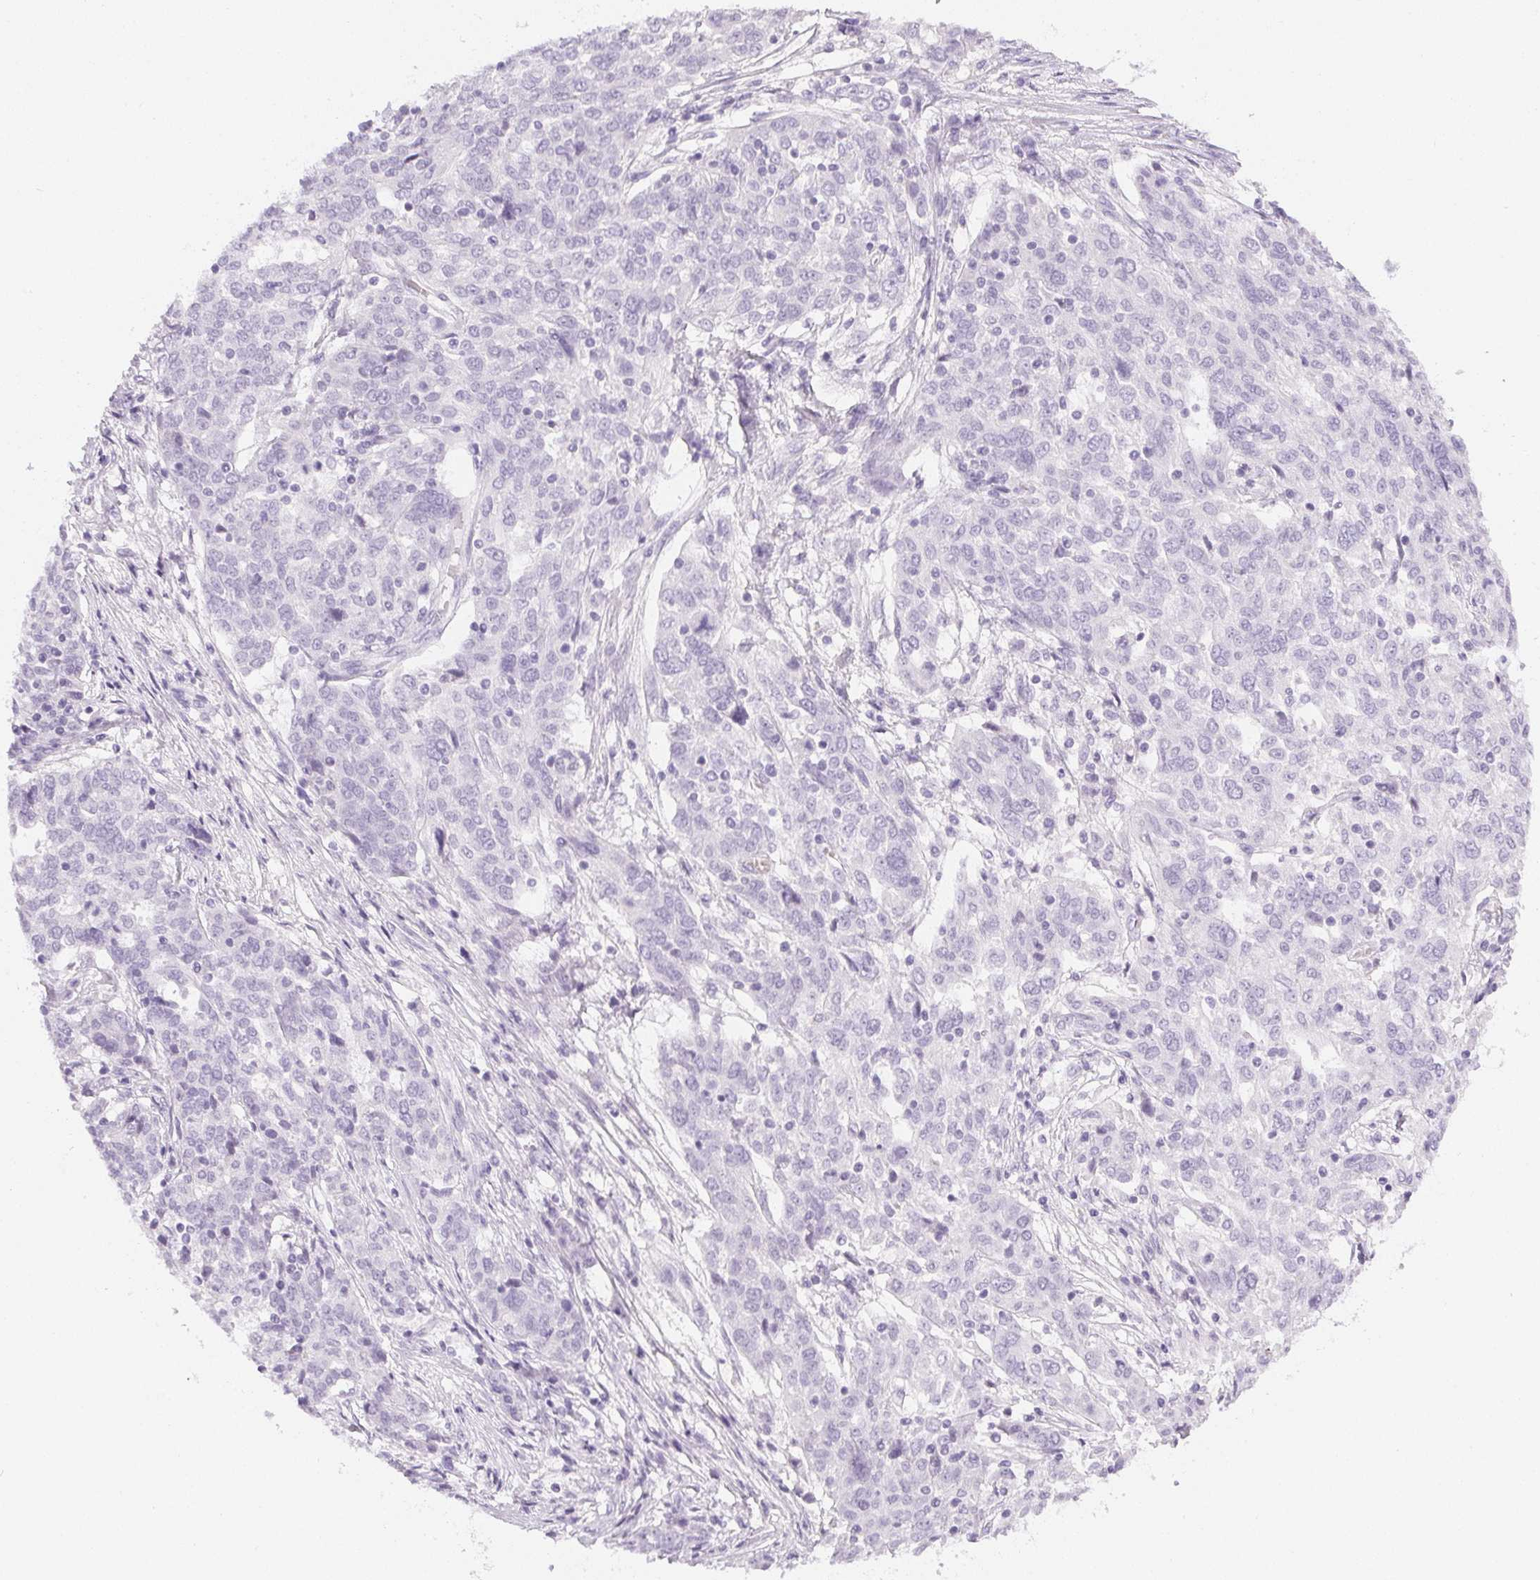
{"staining": {"intensity": "negative", "quantity": "none", "location": "none"}, "tissue": "ovarian cancer", "cell_type": "Tumor cells", "image_type": "cancer", "snomed": [{"axis": "morphology", "description": "Cystadenocarcinoma, serous, NOS"}, {"axis": "topography", "description": "Ovary"}], "caption": "Micrograph shows no protein positivity in tumor cells of ovarian cancer tissue.", "gene": "PPY", "patient": {"sex": "female", "age": 67}}